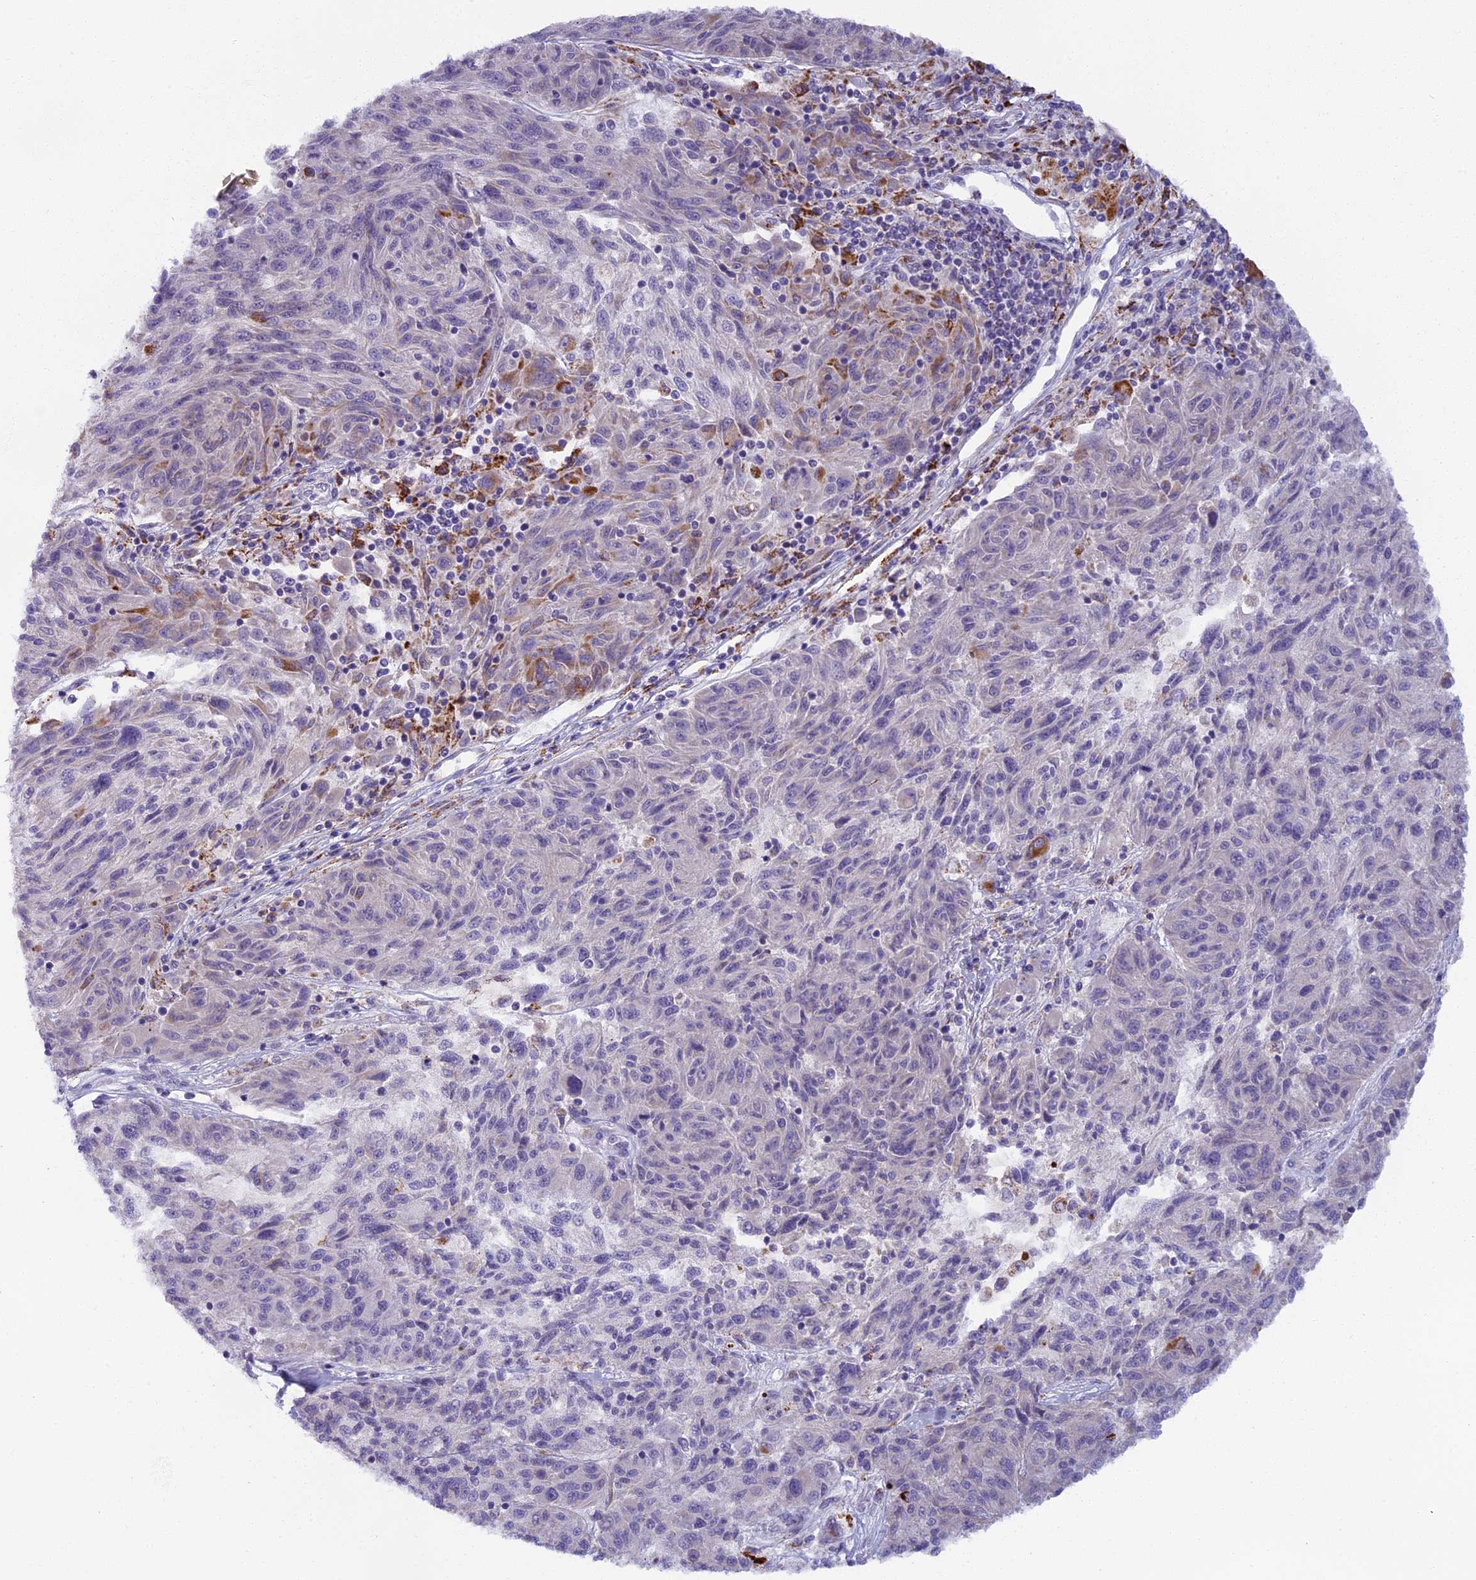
{"staining": {"intensity": "moderate", "quantity": "<25%", "location": "cytoplasmic/membranous"}, "tissue": "melanoma", "cell_type": "Tumor cells", "image_type": "cancer", "snomed": [{"axis": "morphology", "description": "Malignant melanoma, NOS"}, {"axis": "topography", "description": "Skin"}], "caption": "Melanoma stained with a protein marker shows moderate staining in tumor cells.", "gene": "SEMA7A", "patient": {"sex": "male", "age": 53}}